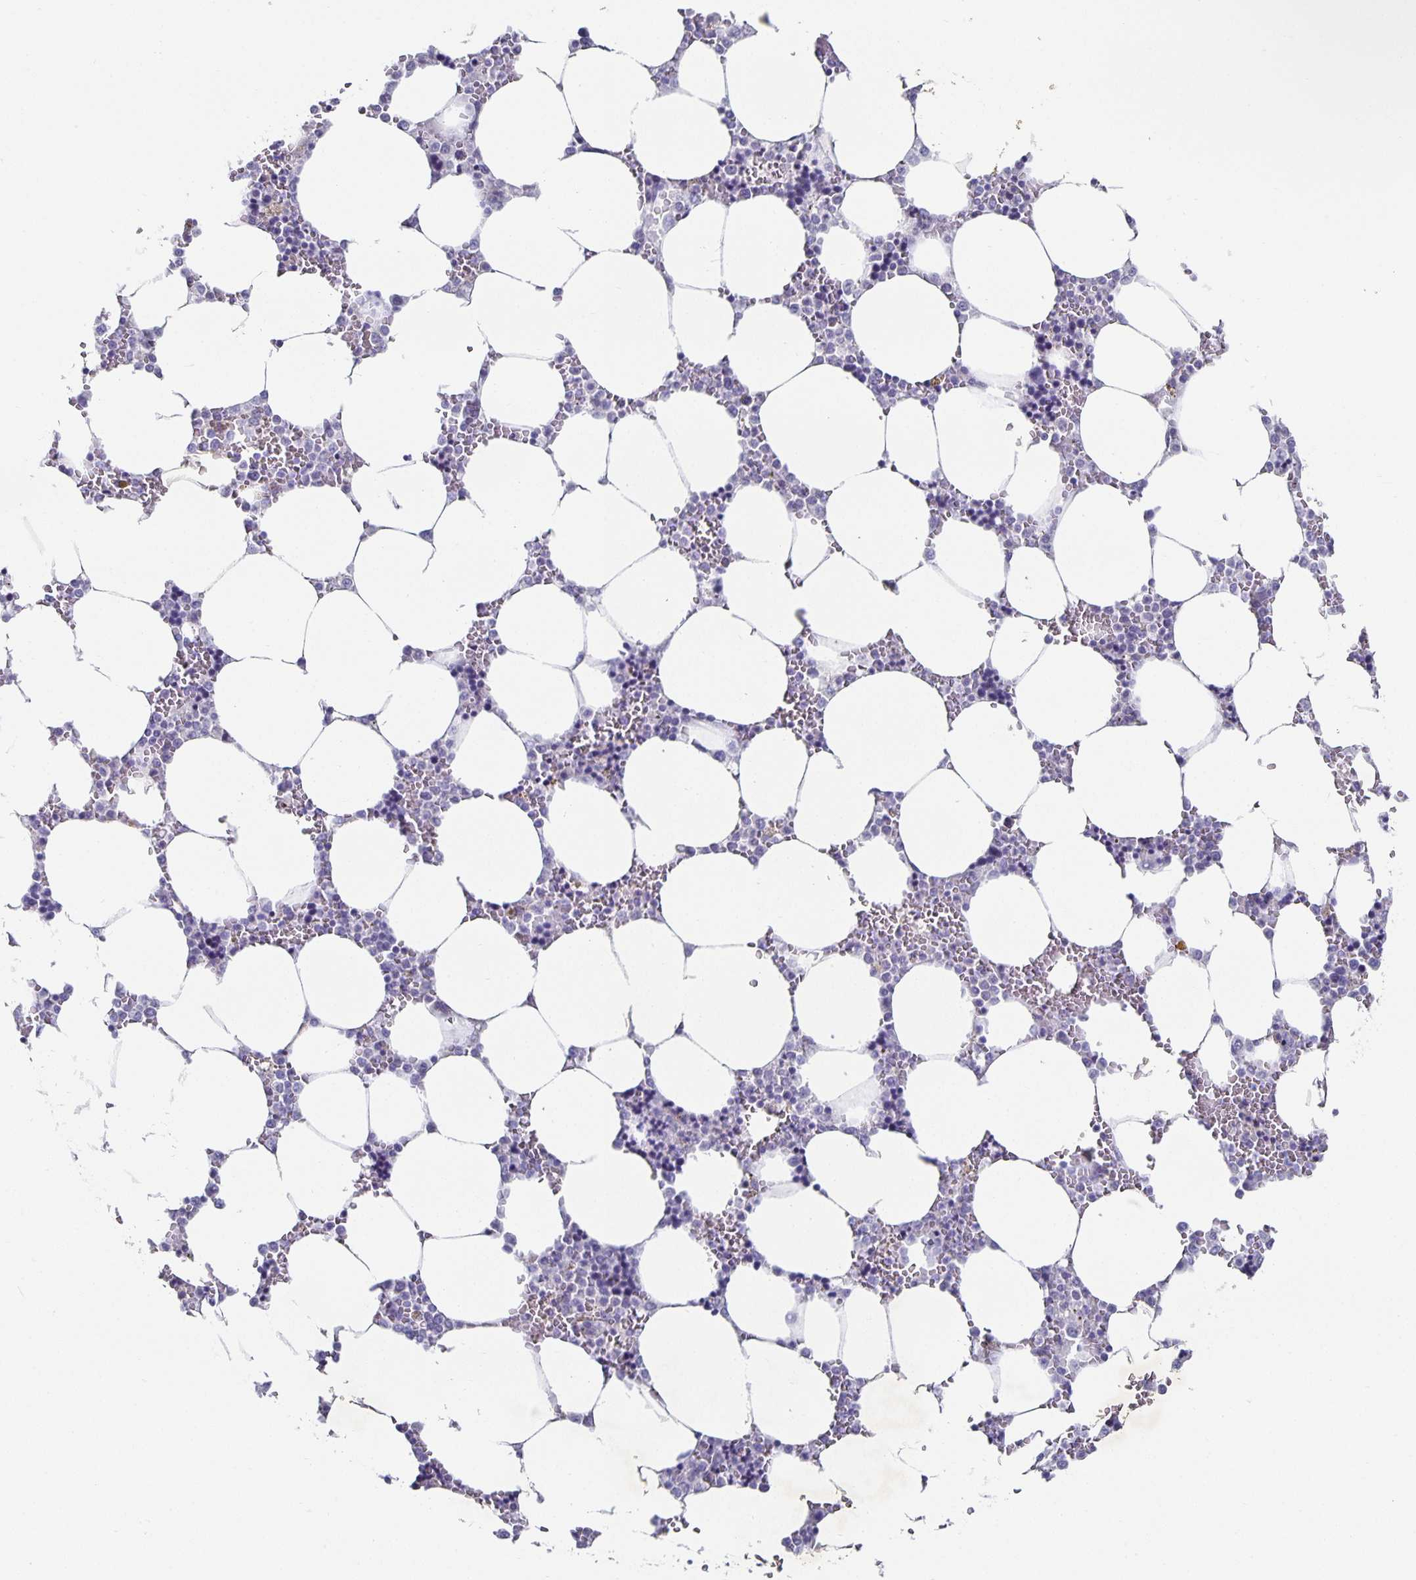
{"staining": {"intensity": "negative", "quantity": "none", "location": "none"}, "tissue": "bone marrow", "cell_type": "Hematopoietic cells", "image_type": "normal", "snomed": [{"axis": "morphology", "description": "Normal tissue, NOS"}, {"axis": "topography", "description": "Bone marrow"}], "caption": "The micrograph shows no staining of hematopoietic cells in unremarkable bone marrow. (DAB (3,3'-diaminobenzidine) immunohistochemistry (IHC), high magnification).", "gene": "CHGA", "patient": {"sex": "male", "age": 64}}